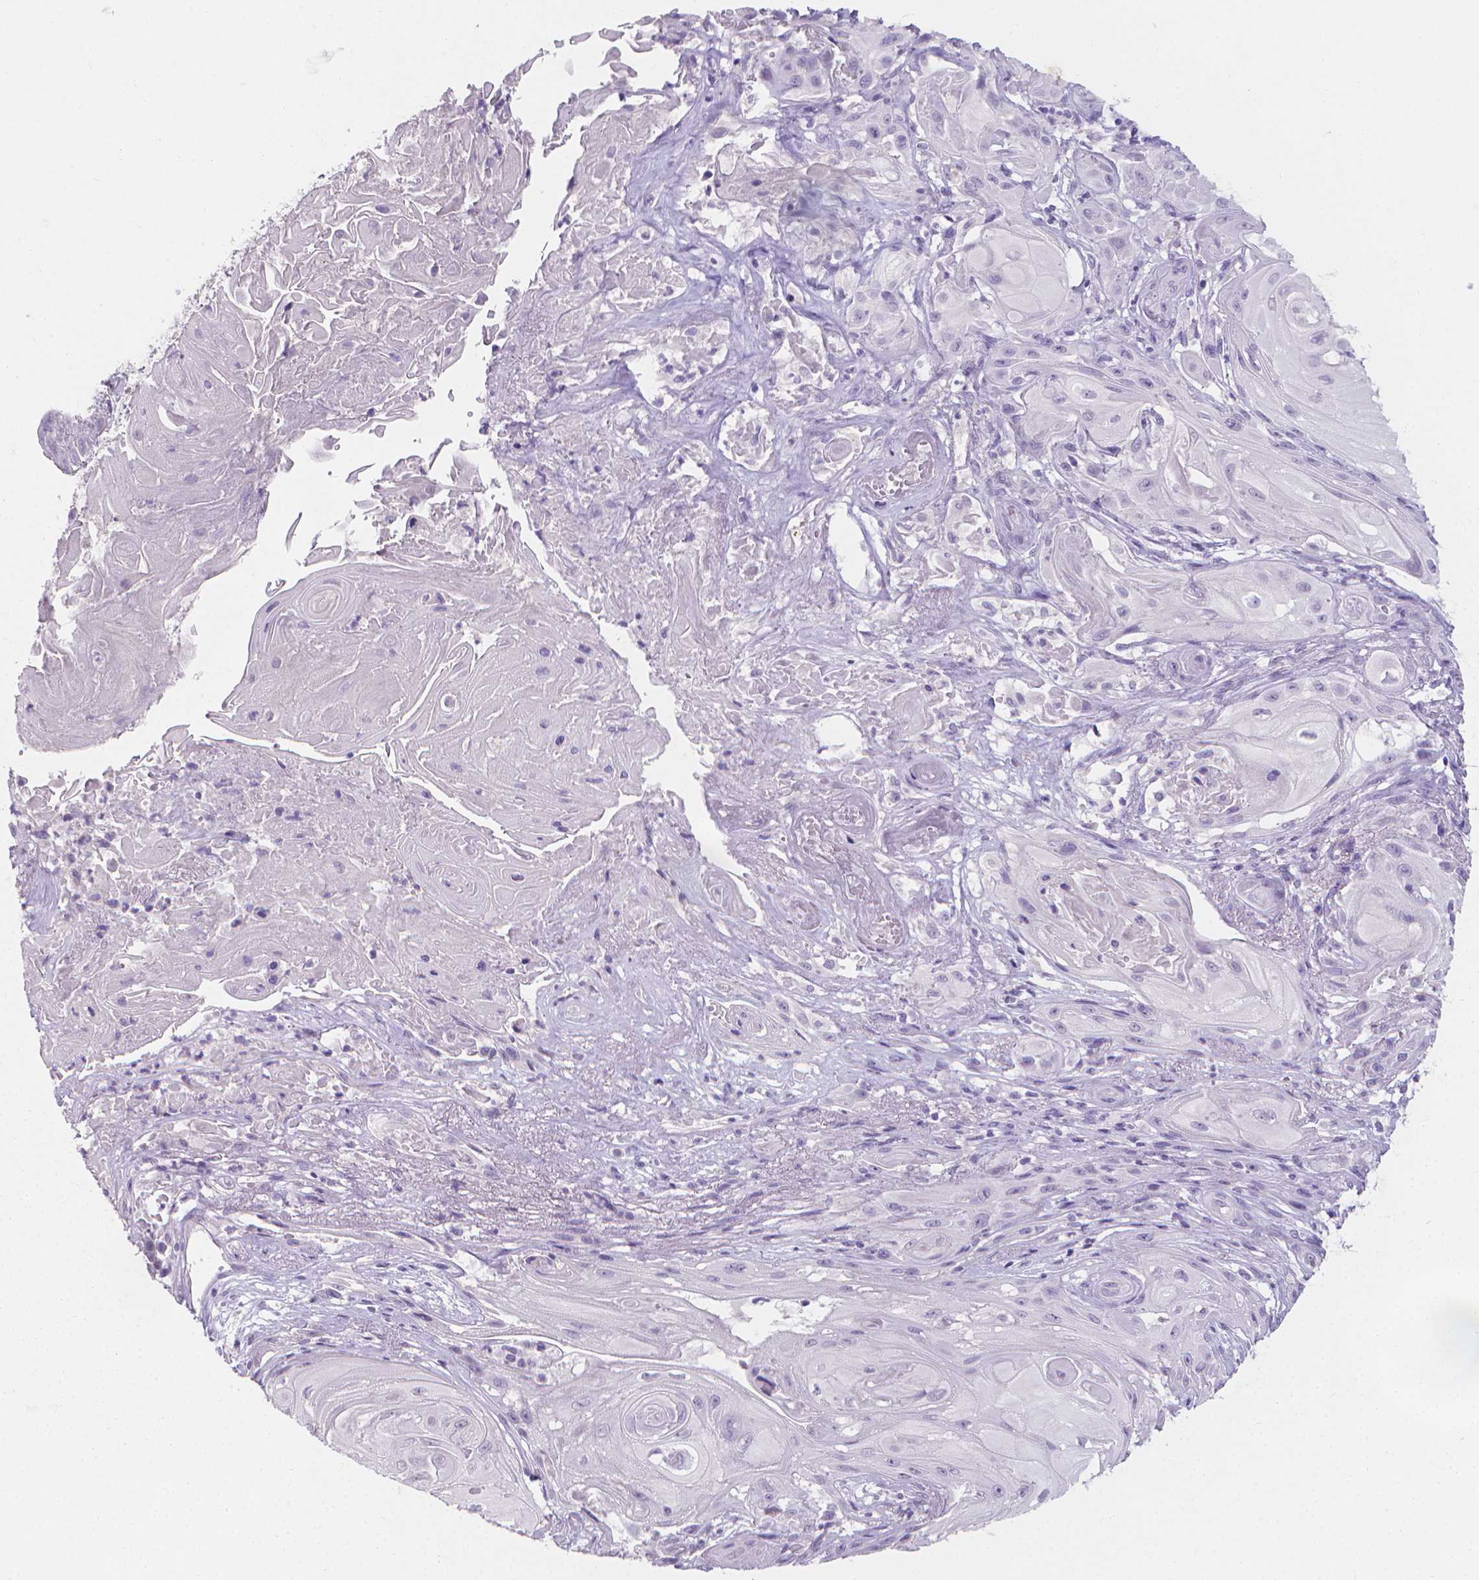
{"staining": {"intensity": "negative", "quantity": "none", "location": "none"}, "tissue": "skin cancer", "cell_type": "Tumor cells", "image_type": "cancer", "snomed": [{"axis": "morphology", "description": "Squamous cell carcinoma, NOS"}, {"axis": "topography", "description": "Skin"}], "caption": "Tumor cells are negative for brown protein staining in skin cancer.", "gene": "XPNPEP2", "patient": {"sex": "male", "age": 62}}